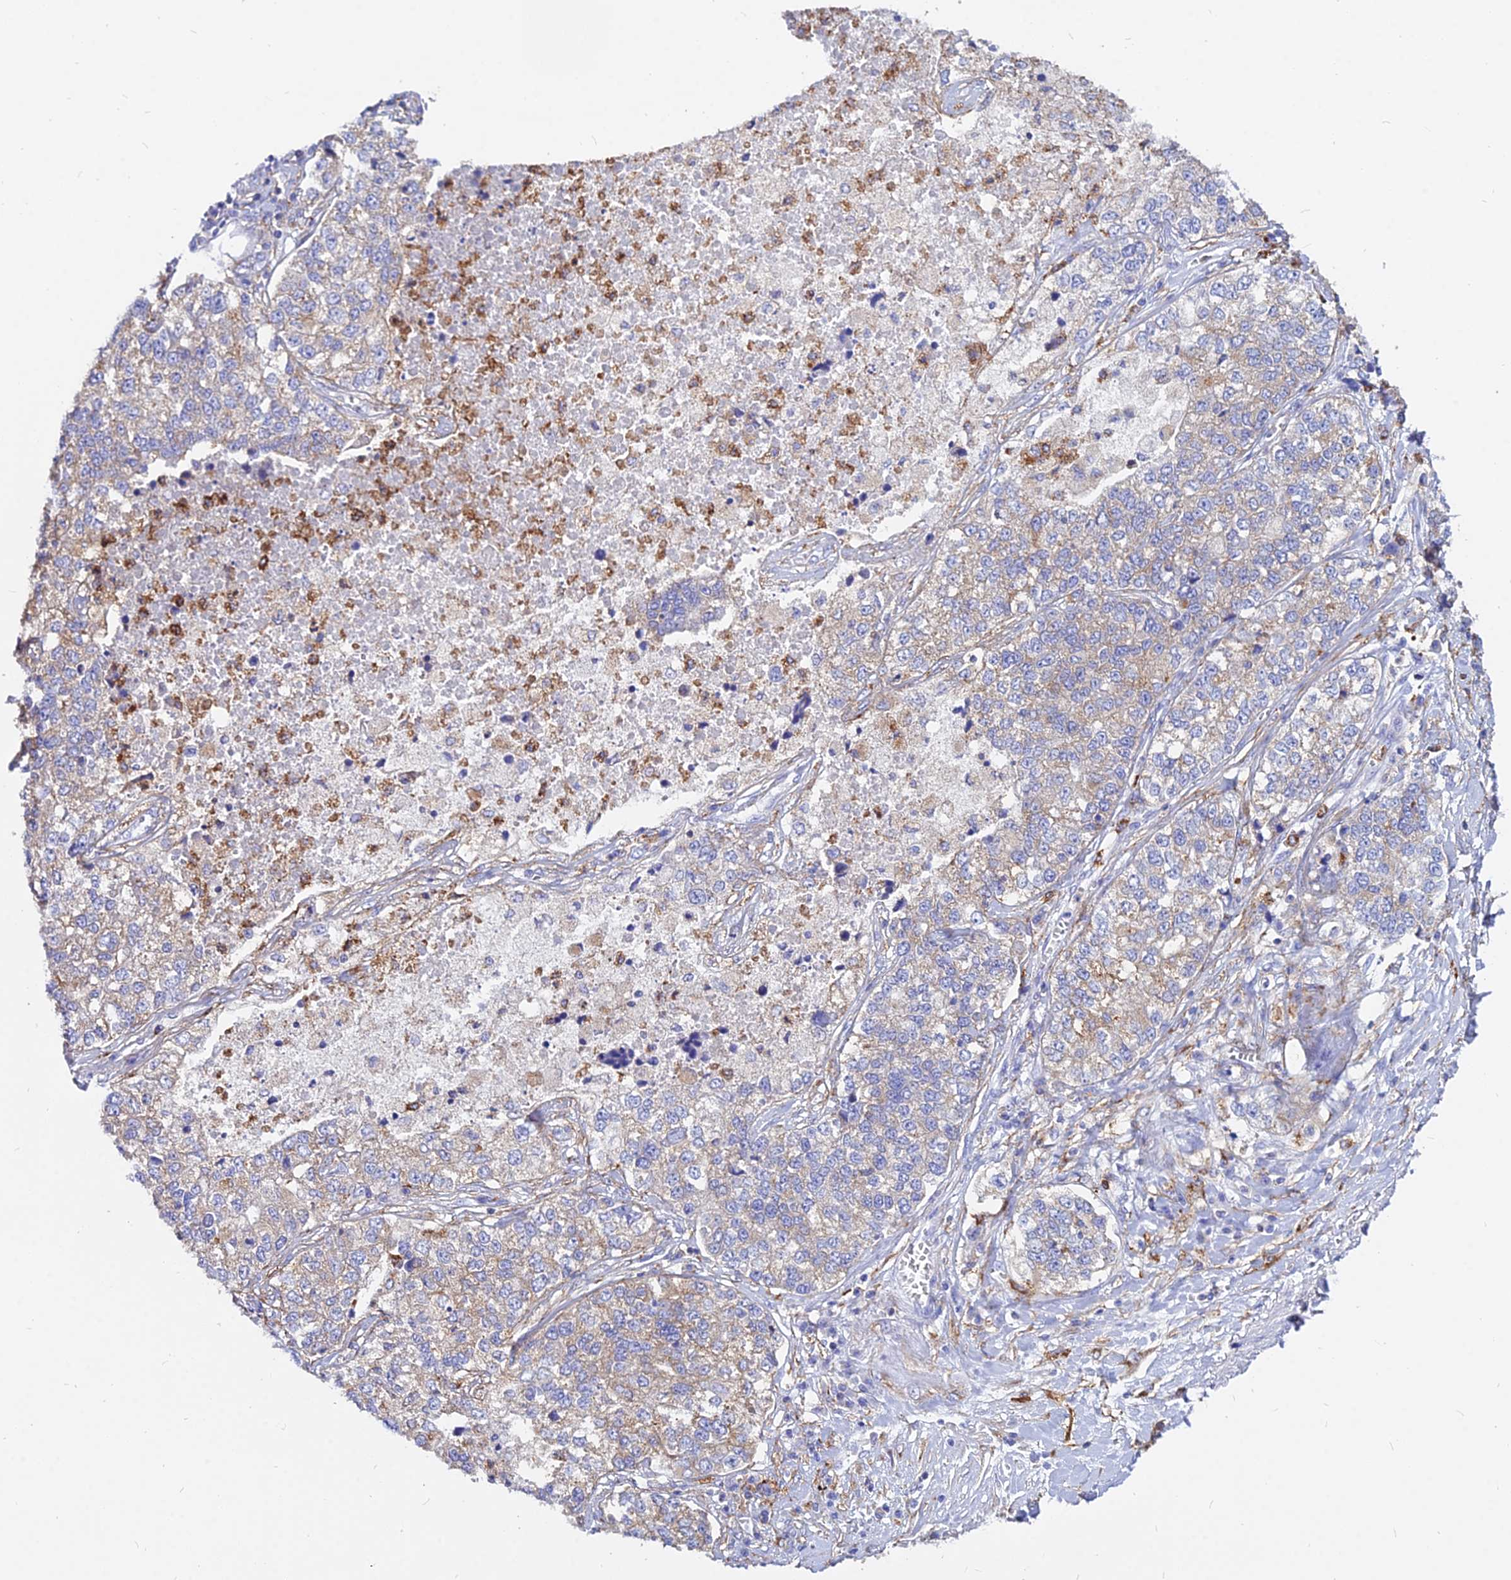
{"staining": {"intensity": "weak", "quantity": ">75%", "location": "cytoplasmic/membranous"}, "tissue": "lung cancer", "cell_type": "Tumor cells", "image_type": "cancer", "snomed": [{"axis": "morphology", "description": "Adenocarcinoma, NOS"}, {"axis": "topography", "description": "Lung"}], "caption": "The immunohistochemical stain highlights weak cytoplasmic/membranous positivity in tumor cells of lung adenocarcinoma tissue.", "gene": "AGTRAP", "patient": {"sex": "male", "age": 49}}